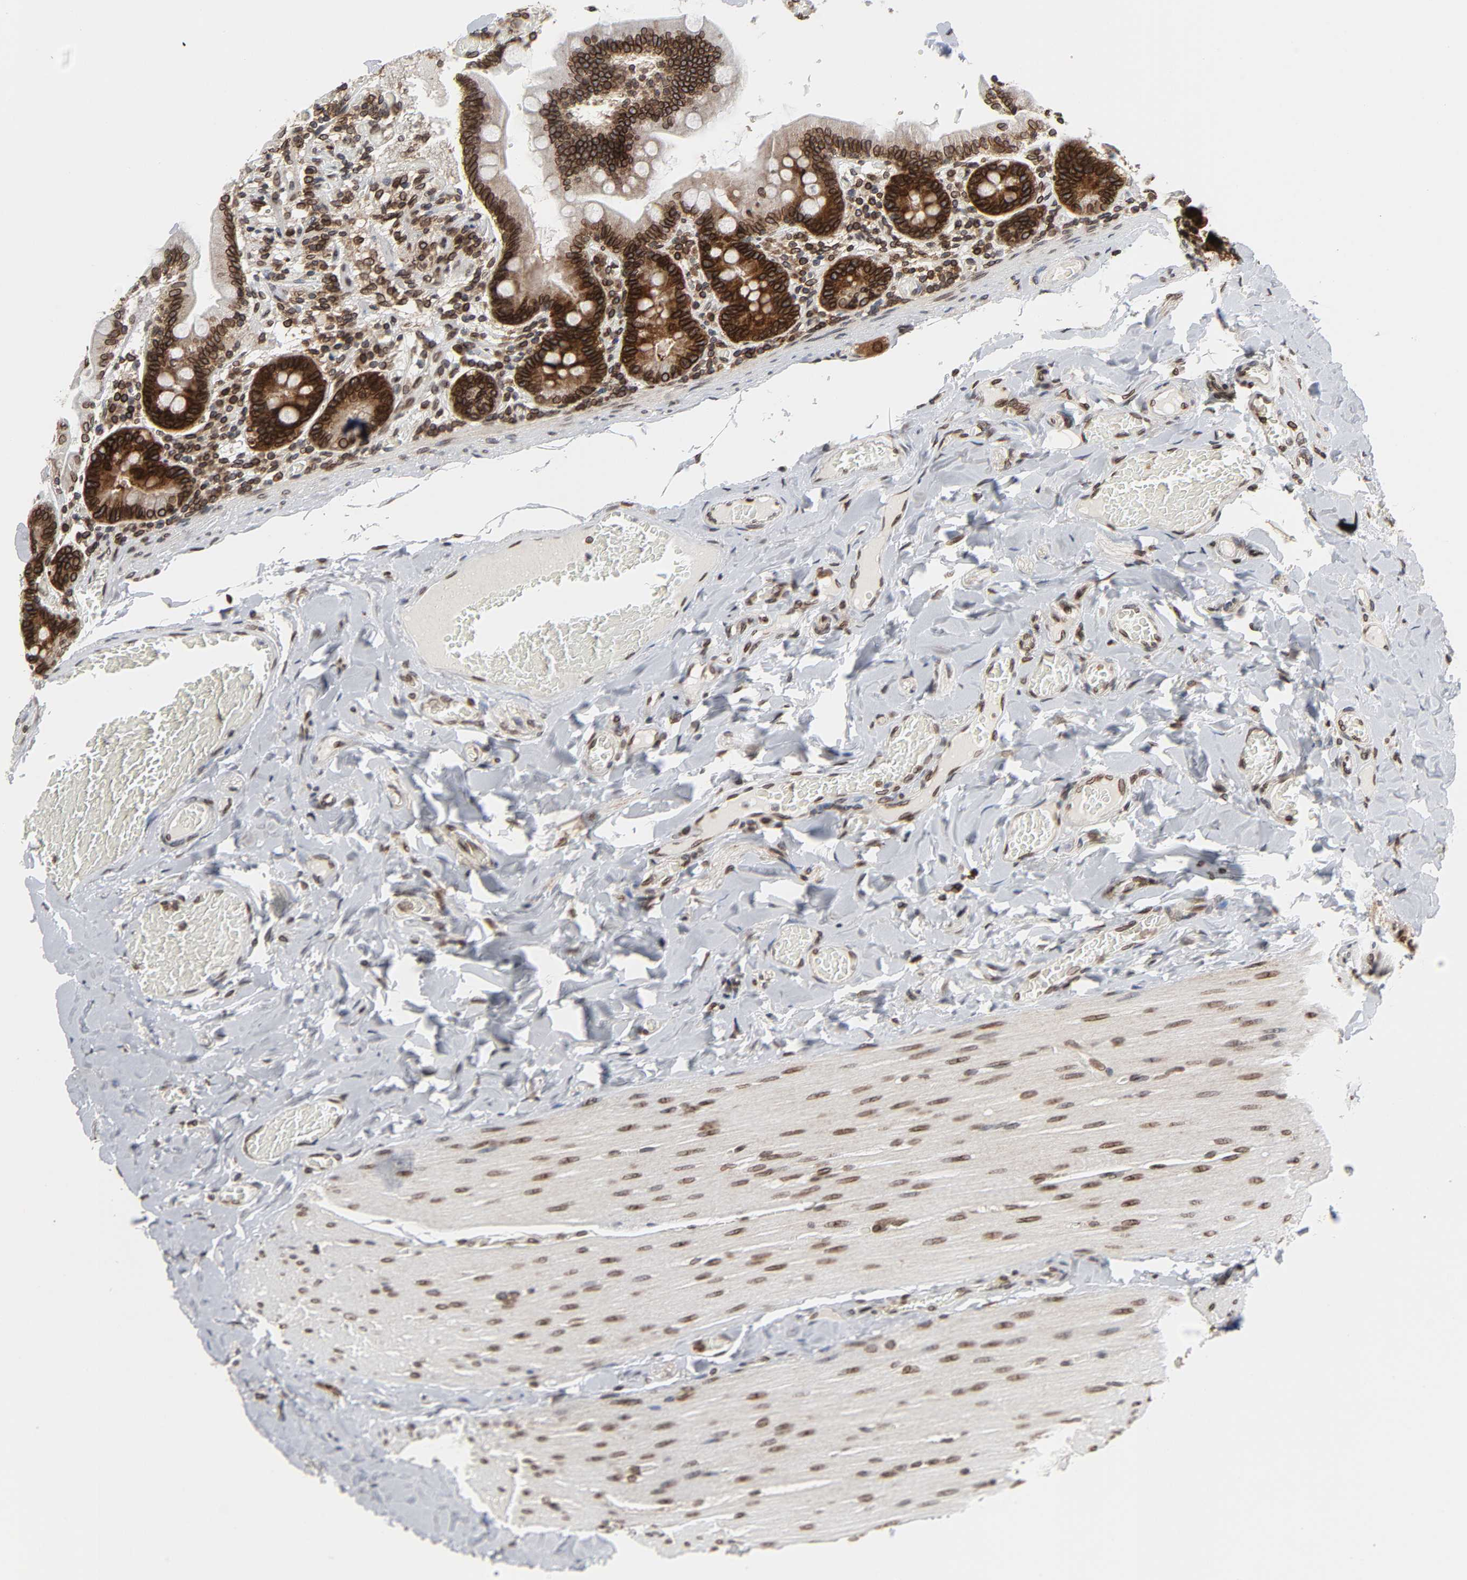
{"staining": {"intensity": "strong", "quantity": ">75%", "location": "cytoplasmic/membranous,nuclear"}, "tissue": "duodenum", "cell_type": "Glandular cells", "image_type": "normal", "snomed": [{"axis": "morphology", "description": "Normal tissue, NOS"}, {"axis": "topography", "description": "Duodenum"}], "caption": "The immunohistochemical stain shows strong cytoplasmic/membranous,nuclear positivity in glandular cells of benign duodenum.", "gene": "RANGAP1", "patient": {"sex": "male", "age": 66}}